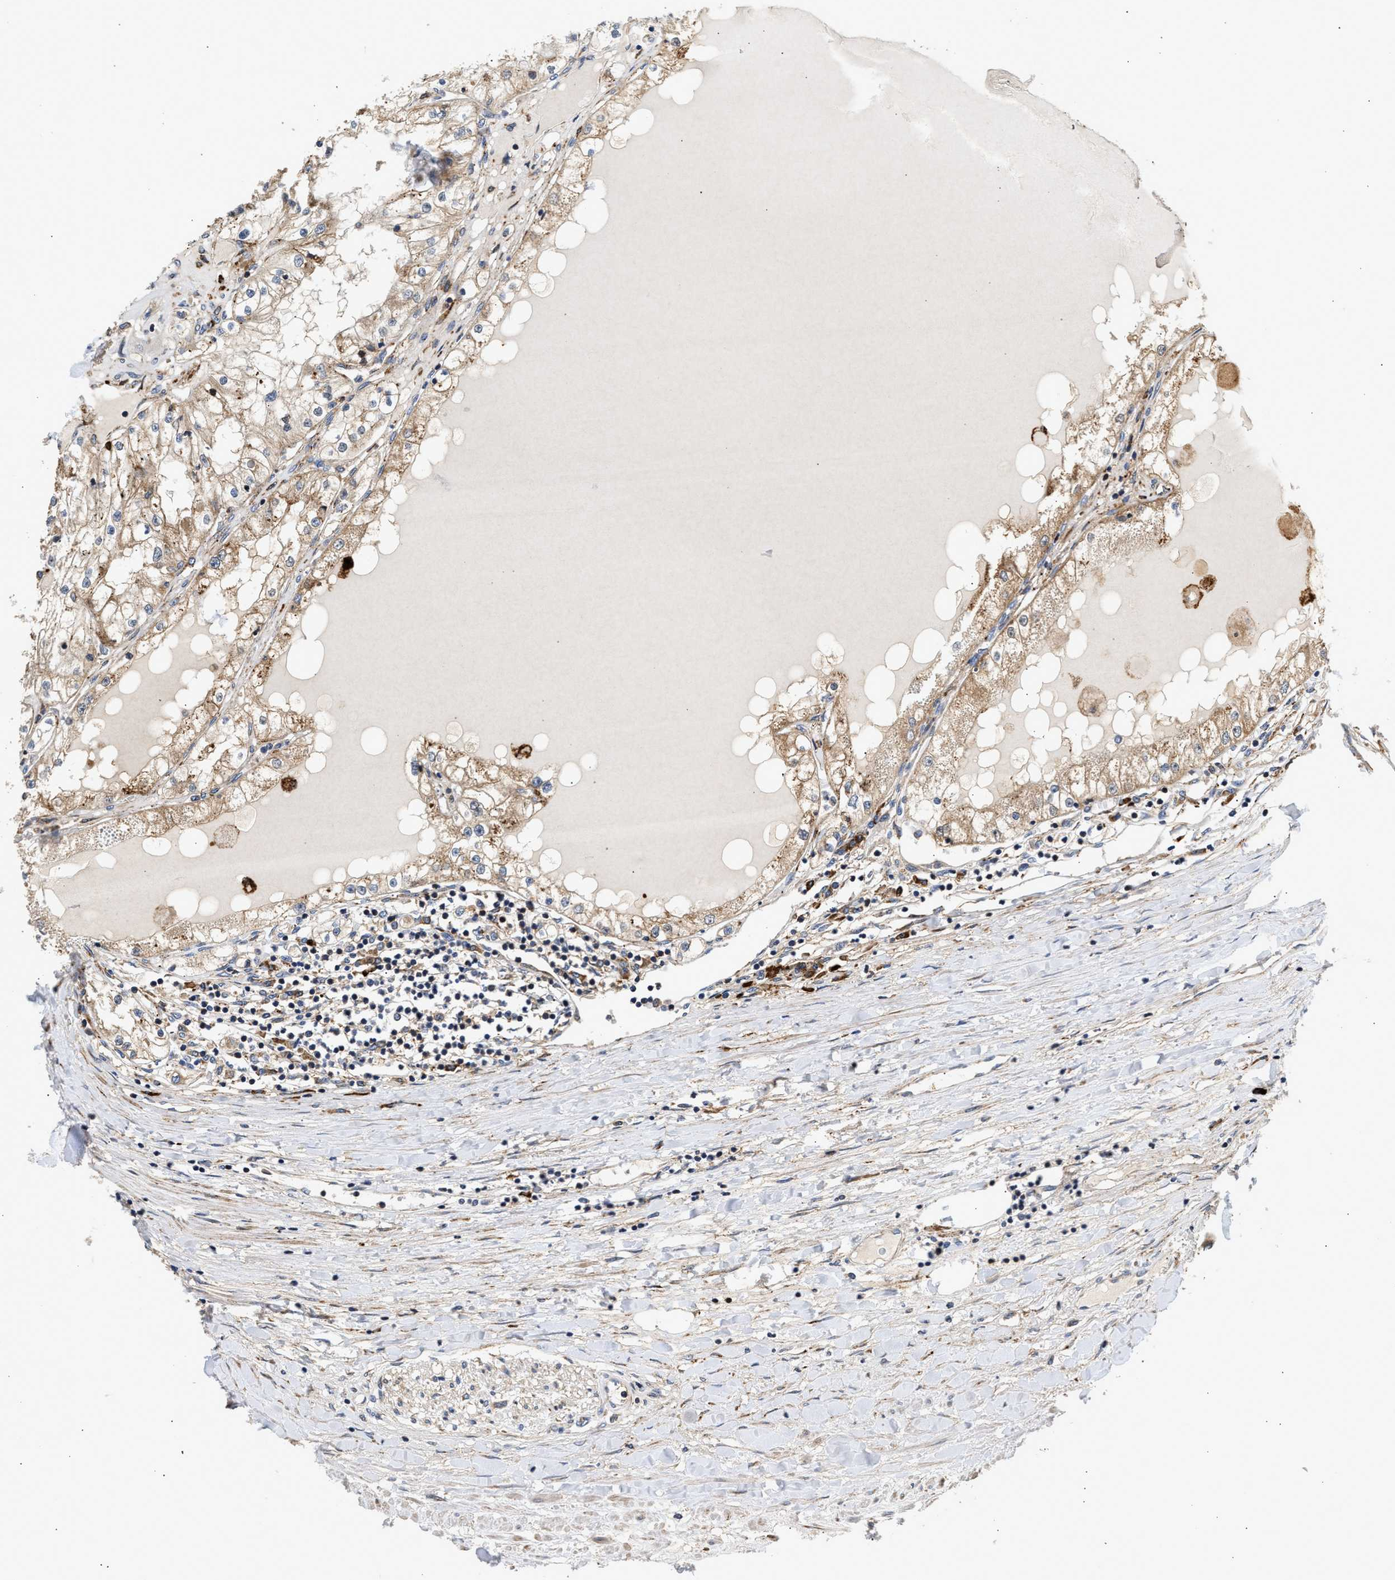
{"staining": {"intensity": "moderate", "quantity": ">75%", "location": "cytoplasmic/membranous"}, "tissue": "renal cancer", "cell_type": "Tumor cells", "image_type": "cancer", "snomed": [{"axis": "morphology", "description": "Adenocarcinoma, NOS"}, {"axis": "topography", "description": "Kidney"}], "caption": "Approximately >75% of tumor cells in adenocarcinoma (renal) display moderate cytoplasmic/membranous protein expression as visualized by brown immunohistochemical staining.", "gene": "AMZ1", "patient": {"sex": "male", "age": 68}}